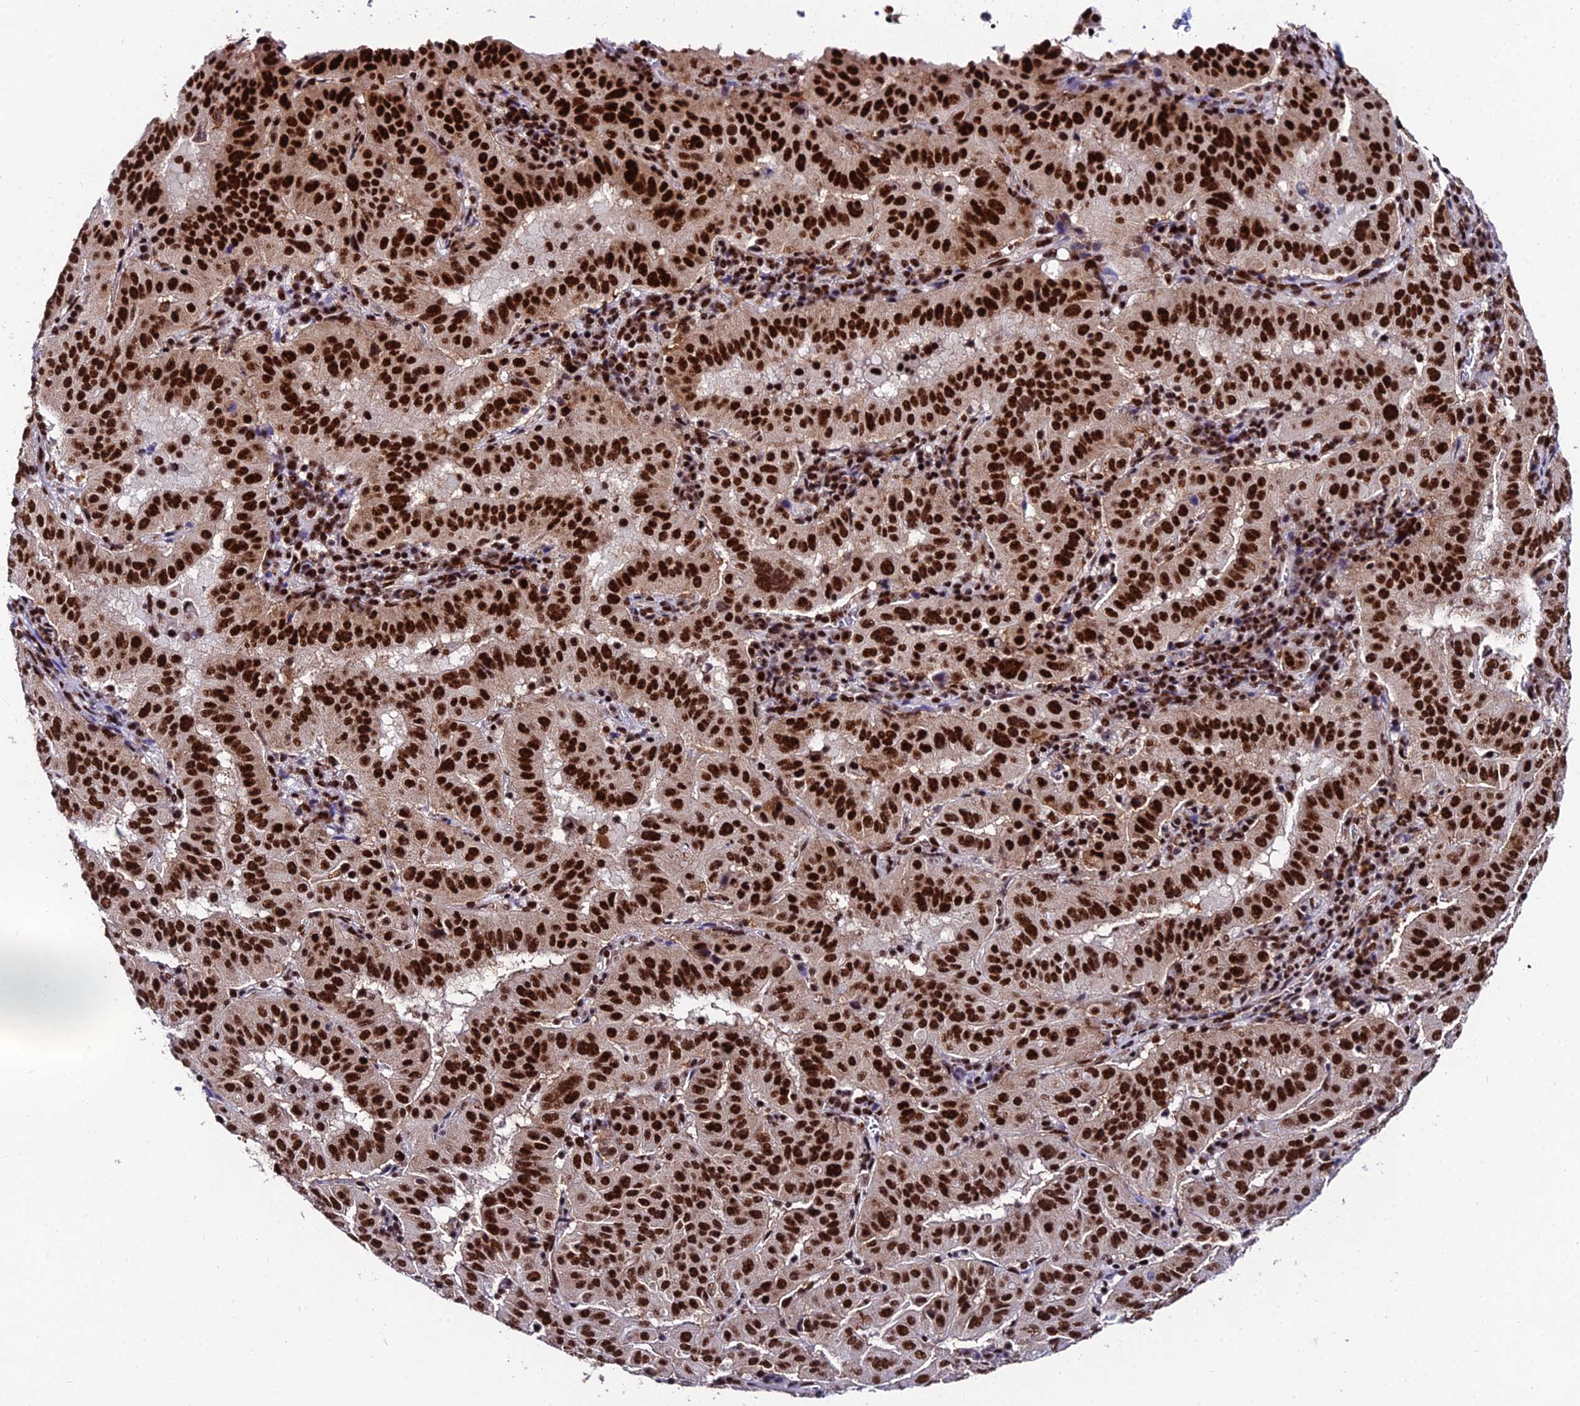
{"staining": {"intensity": "strong", "quantity": ">75%", "location": "nuclear"}, "tissue": "pancreatic cancer", "cell_type": "Tumor cells", "image_type": "cancer", "snomed": [{"axis": "morphology", "description": "Adenocarcinoma, NOS"}, {"axis": "topography", "description": "Pancreas"}], "caption": "Immunohistochemistry (IHC) image of neoplastic tissue: pancreatic adenocarcinoma stained using immunohistochemistry exhibits high levels of strong protein expression localized specifically in the nuclear of tumor cells, appearing as a nuclear brown color.", "gene": "HNRNPH1", "patient": {"sex": "male", "age": 63}}